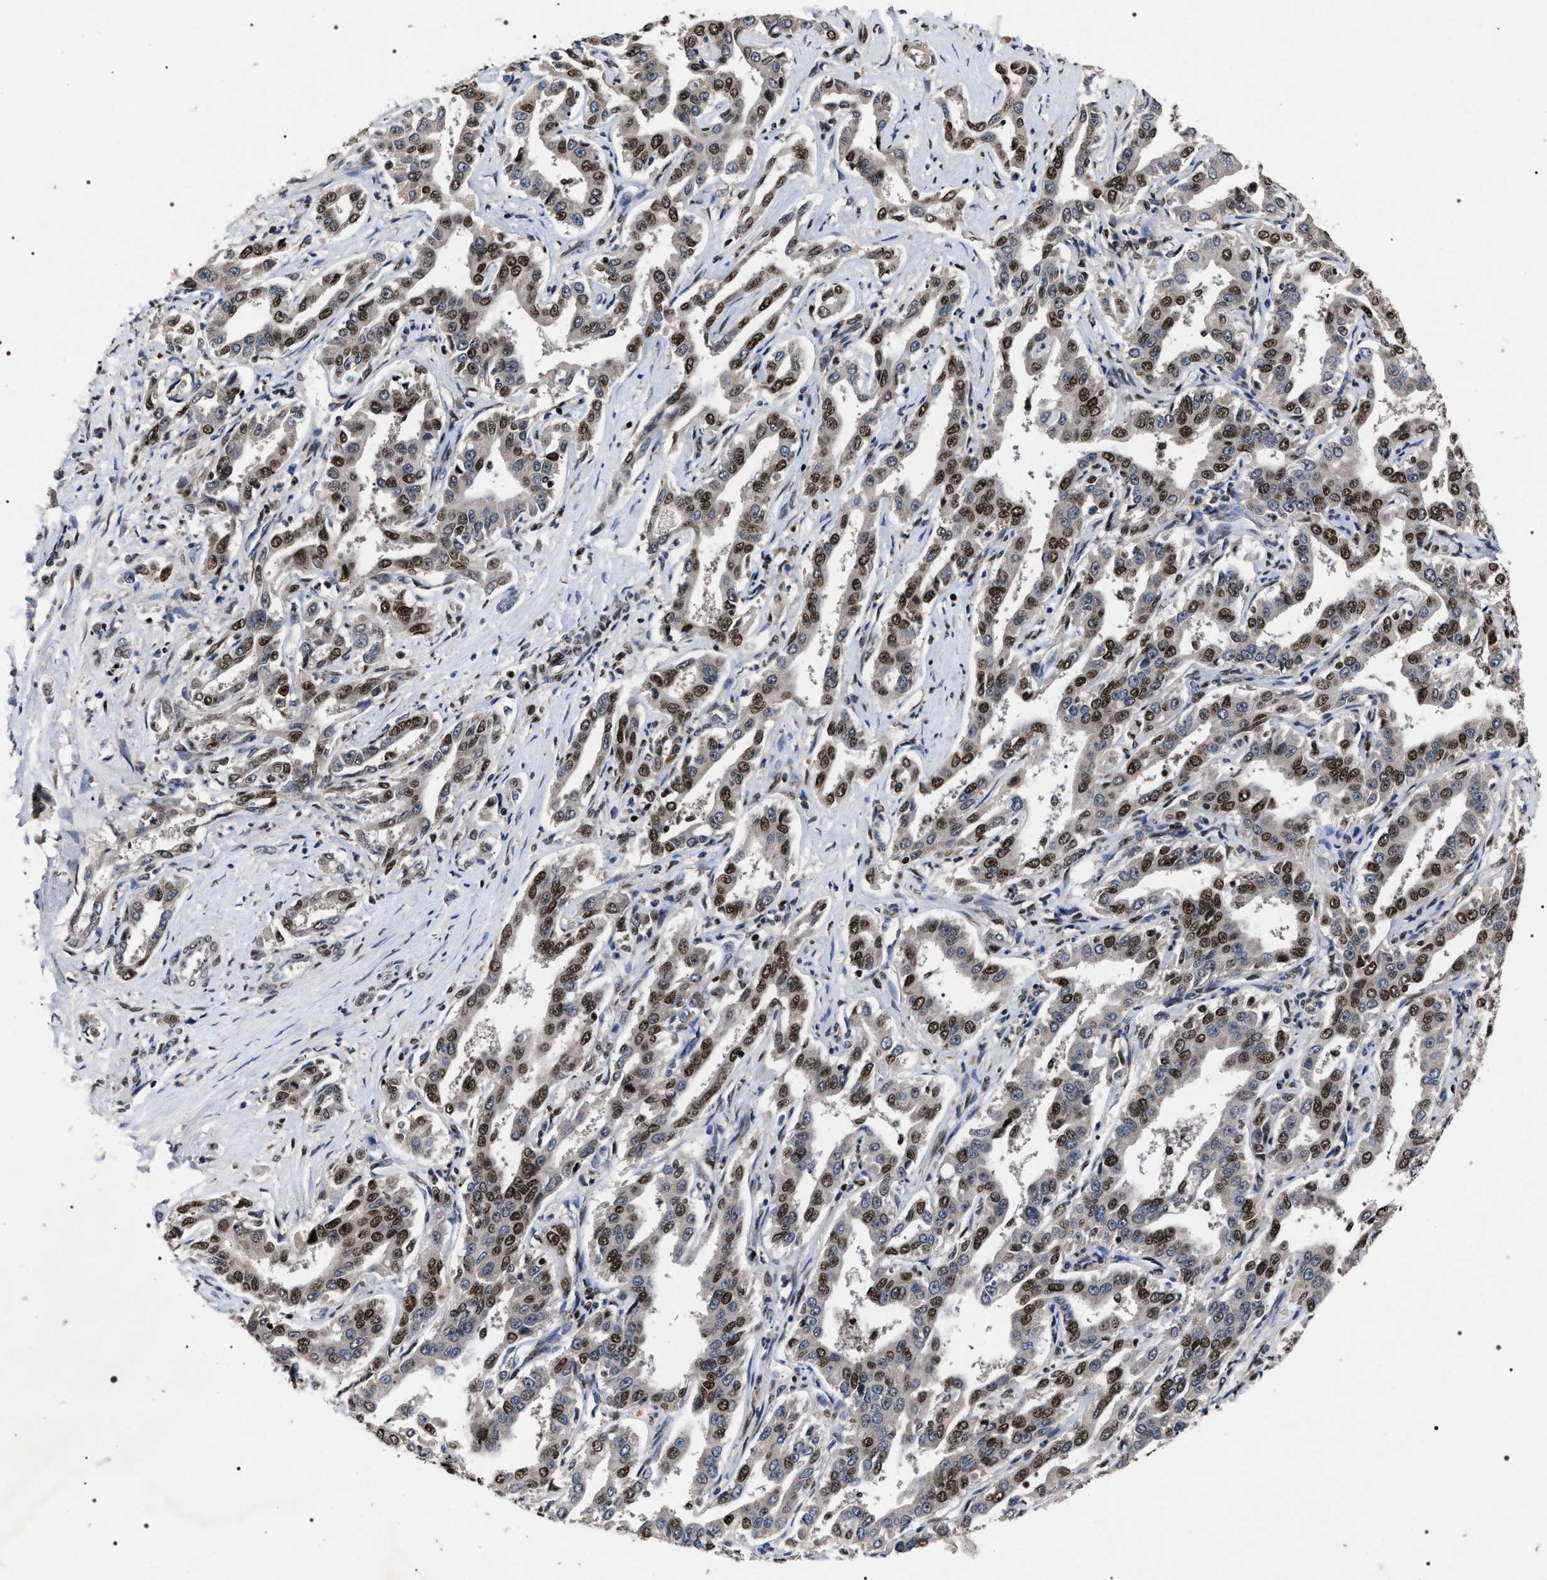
{"staining": {"intensity": "strong", "quantity": ">75%", "location": "nuclear"}, "tissue": "liver cancer", "cell_type": "Tumor cells", "image_type": "cancer", "snomed": [{"axis": "morphology", "description": "Cholangiocarcinoma"}, {"axis": "topography", "description": "Liver"}], "caption": "This is an image of immunohistochemistry staining of liver cancer, which shows strong expression in the nuclear of tumor cells.", "gene": "RRP1B", "patient": {"sex": "male", "age": 59}}